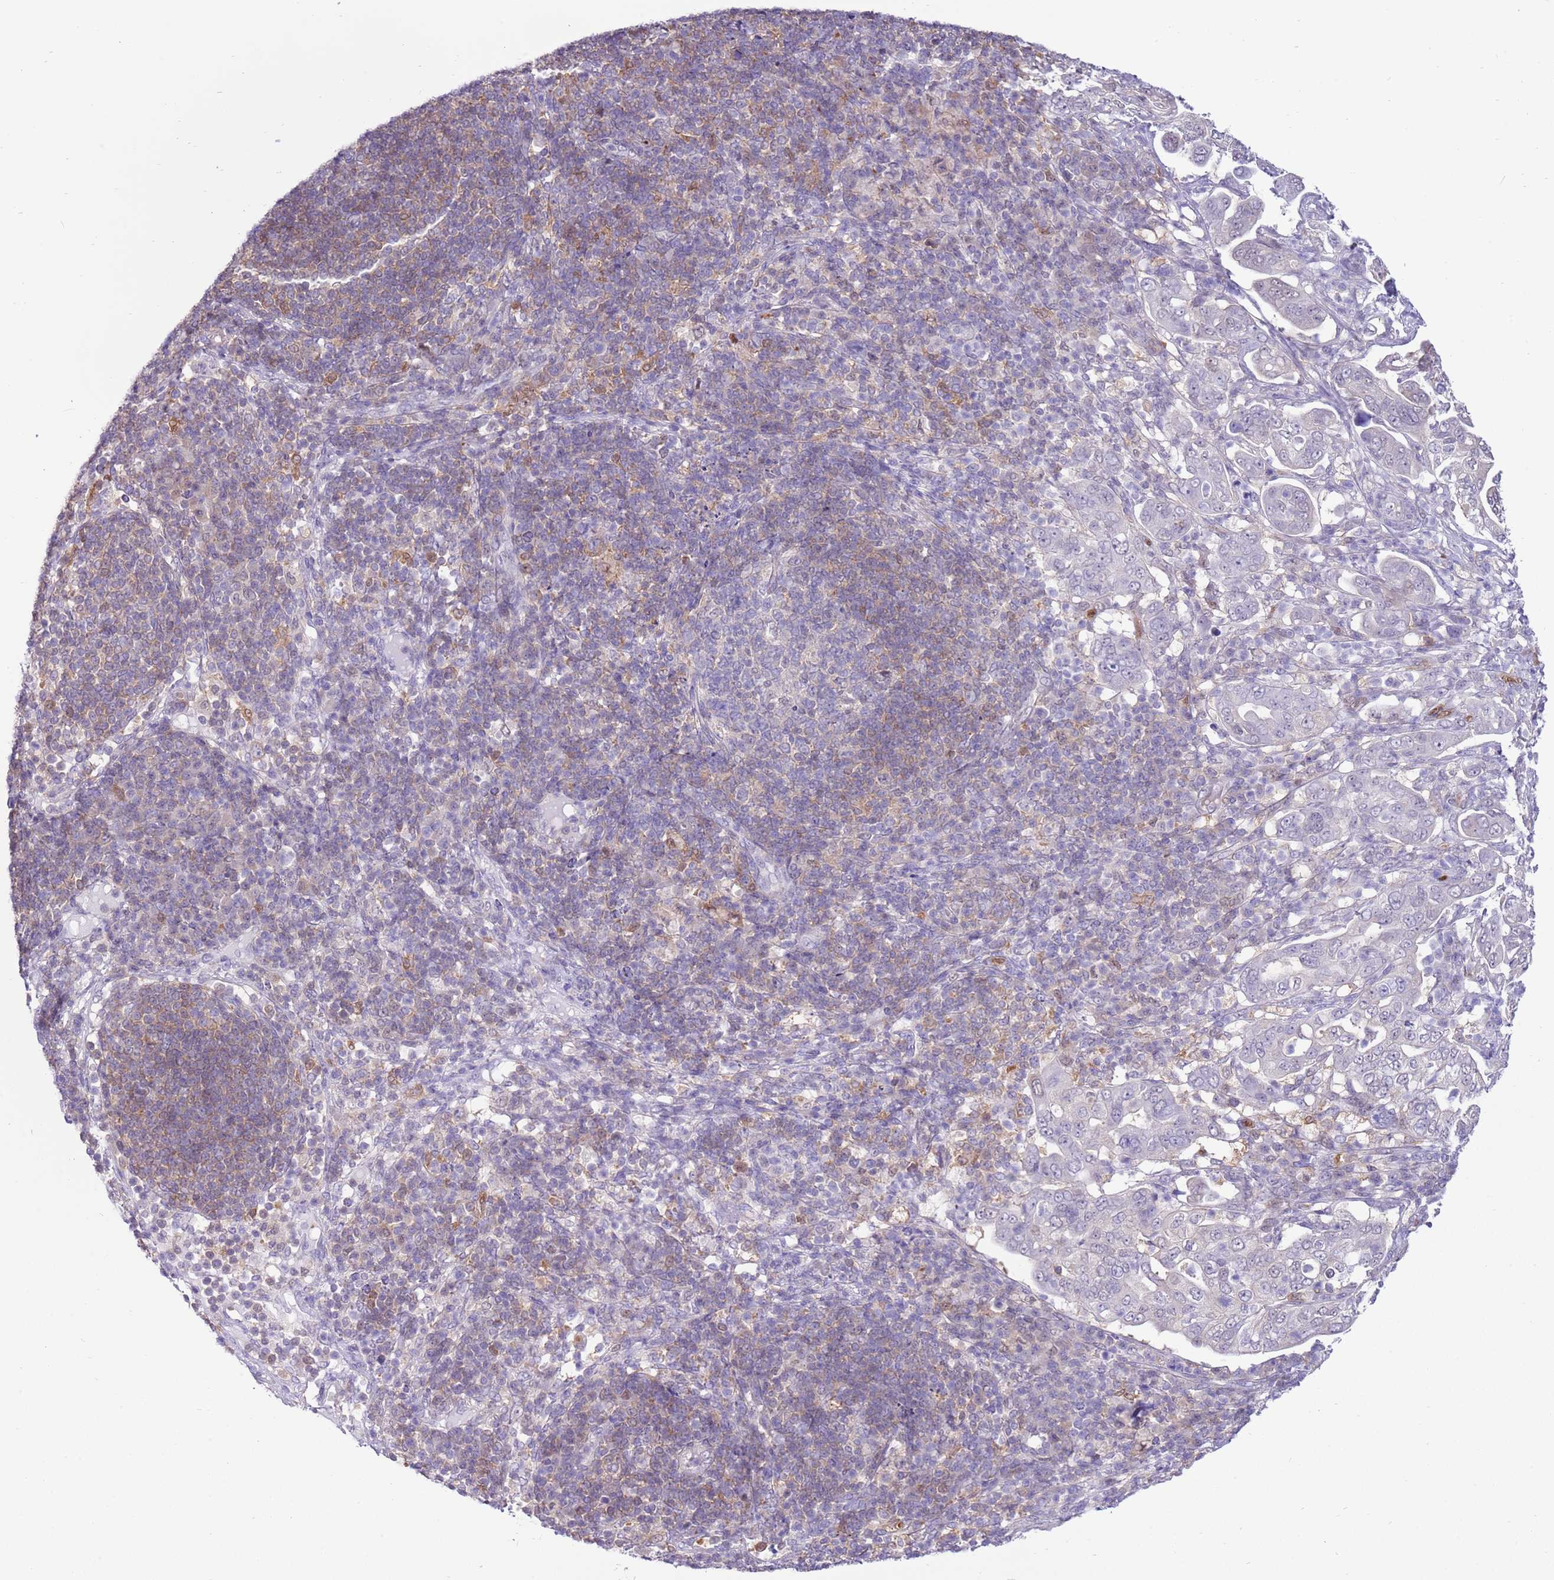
{"staining": {"intensity": "negative", "quantity": "none", "location": "none"}, "tissue": "pancreatic cancer", "cell_type": "Tumor cells", "image_type": "cancer", "snomed": [{"axis": "morphology", "description": "Normal tissue, NOS"}, {"axis": "morphology", "description": "Adenocarcinoma, NOS"}, {"axis": "topography", "description": "Lymph node"}, {"axis": "topography", "description": "Pancreas"}], "caption": "DAB immunohistochemical staining of pancreatic adenocarcinoma displays no significant staining in tumor cells. Brightfield microscopy of immunohistochemistry (IHC) stained with DAB (brown) and hematoxylin (blue), captured at high magnification.", "gene": "DDI2", "patient": {"sex": "female", "age": 67}}